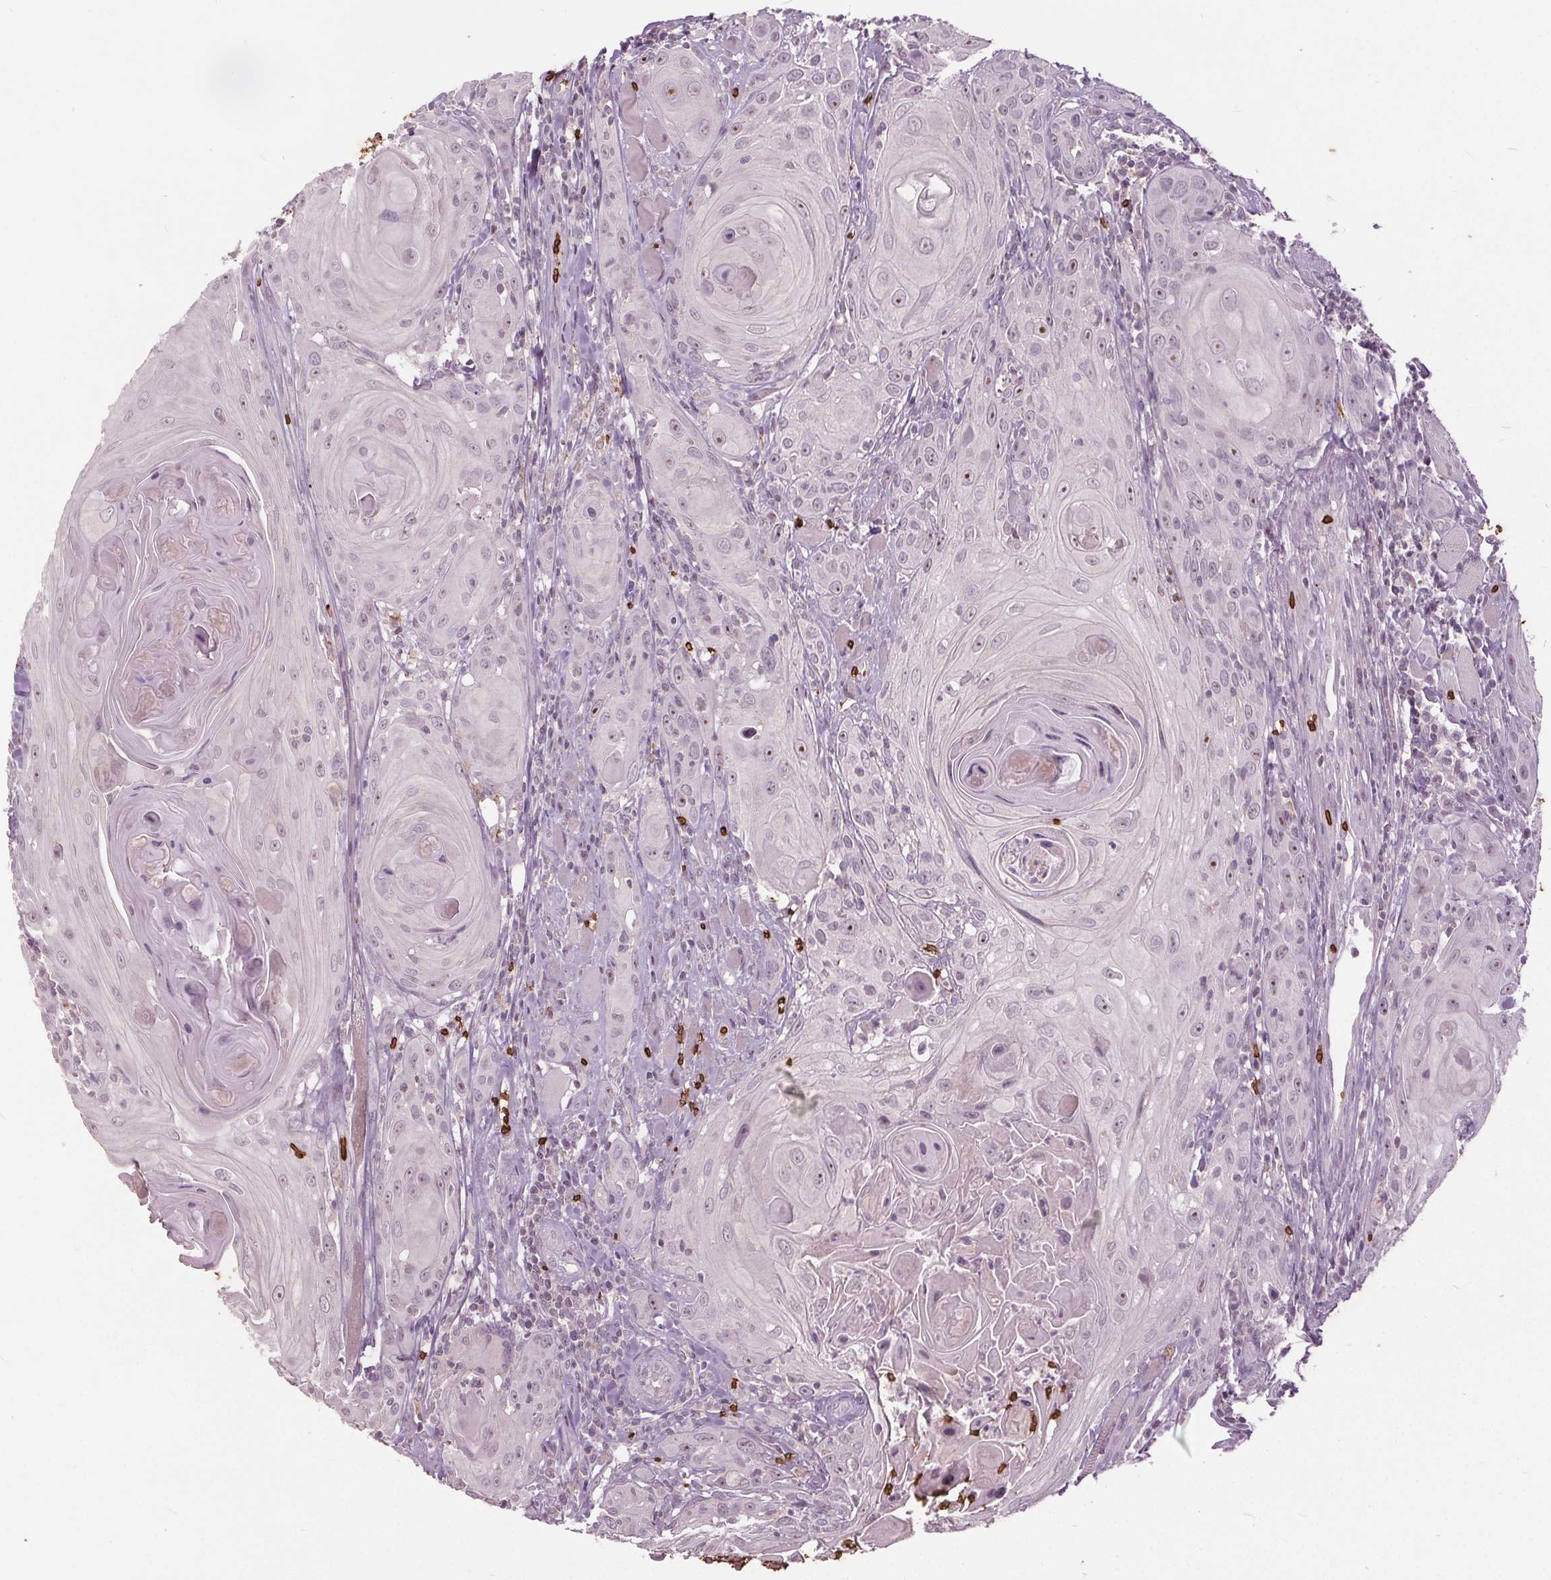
{"staining": {"intensity": "negative", "quantity": "none", "location": "none"}, "tissue": "head and neck cancer", "cell_type": "Tumor cells", "image_type": "cancer", "snomed": [{"axis": "morphology", "description": "Squamous cell carcinoma, NOS"}, {"axis": "topography", "description": "Head-Neck"}], "caption": "High magnification brightfield microscopy of squamous cell carcinoma (head and neck) stained with DAB (3,3'-diaminobenzidine) (brown) and counterstained with hematoxylin (blue): tumor cells show no significant positivity.", "gene": "SLC4A1", "patient": {"sex": "female", "age": 80}}